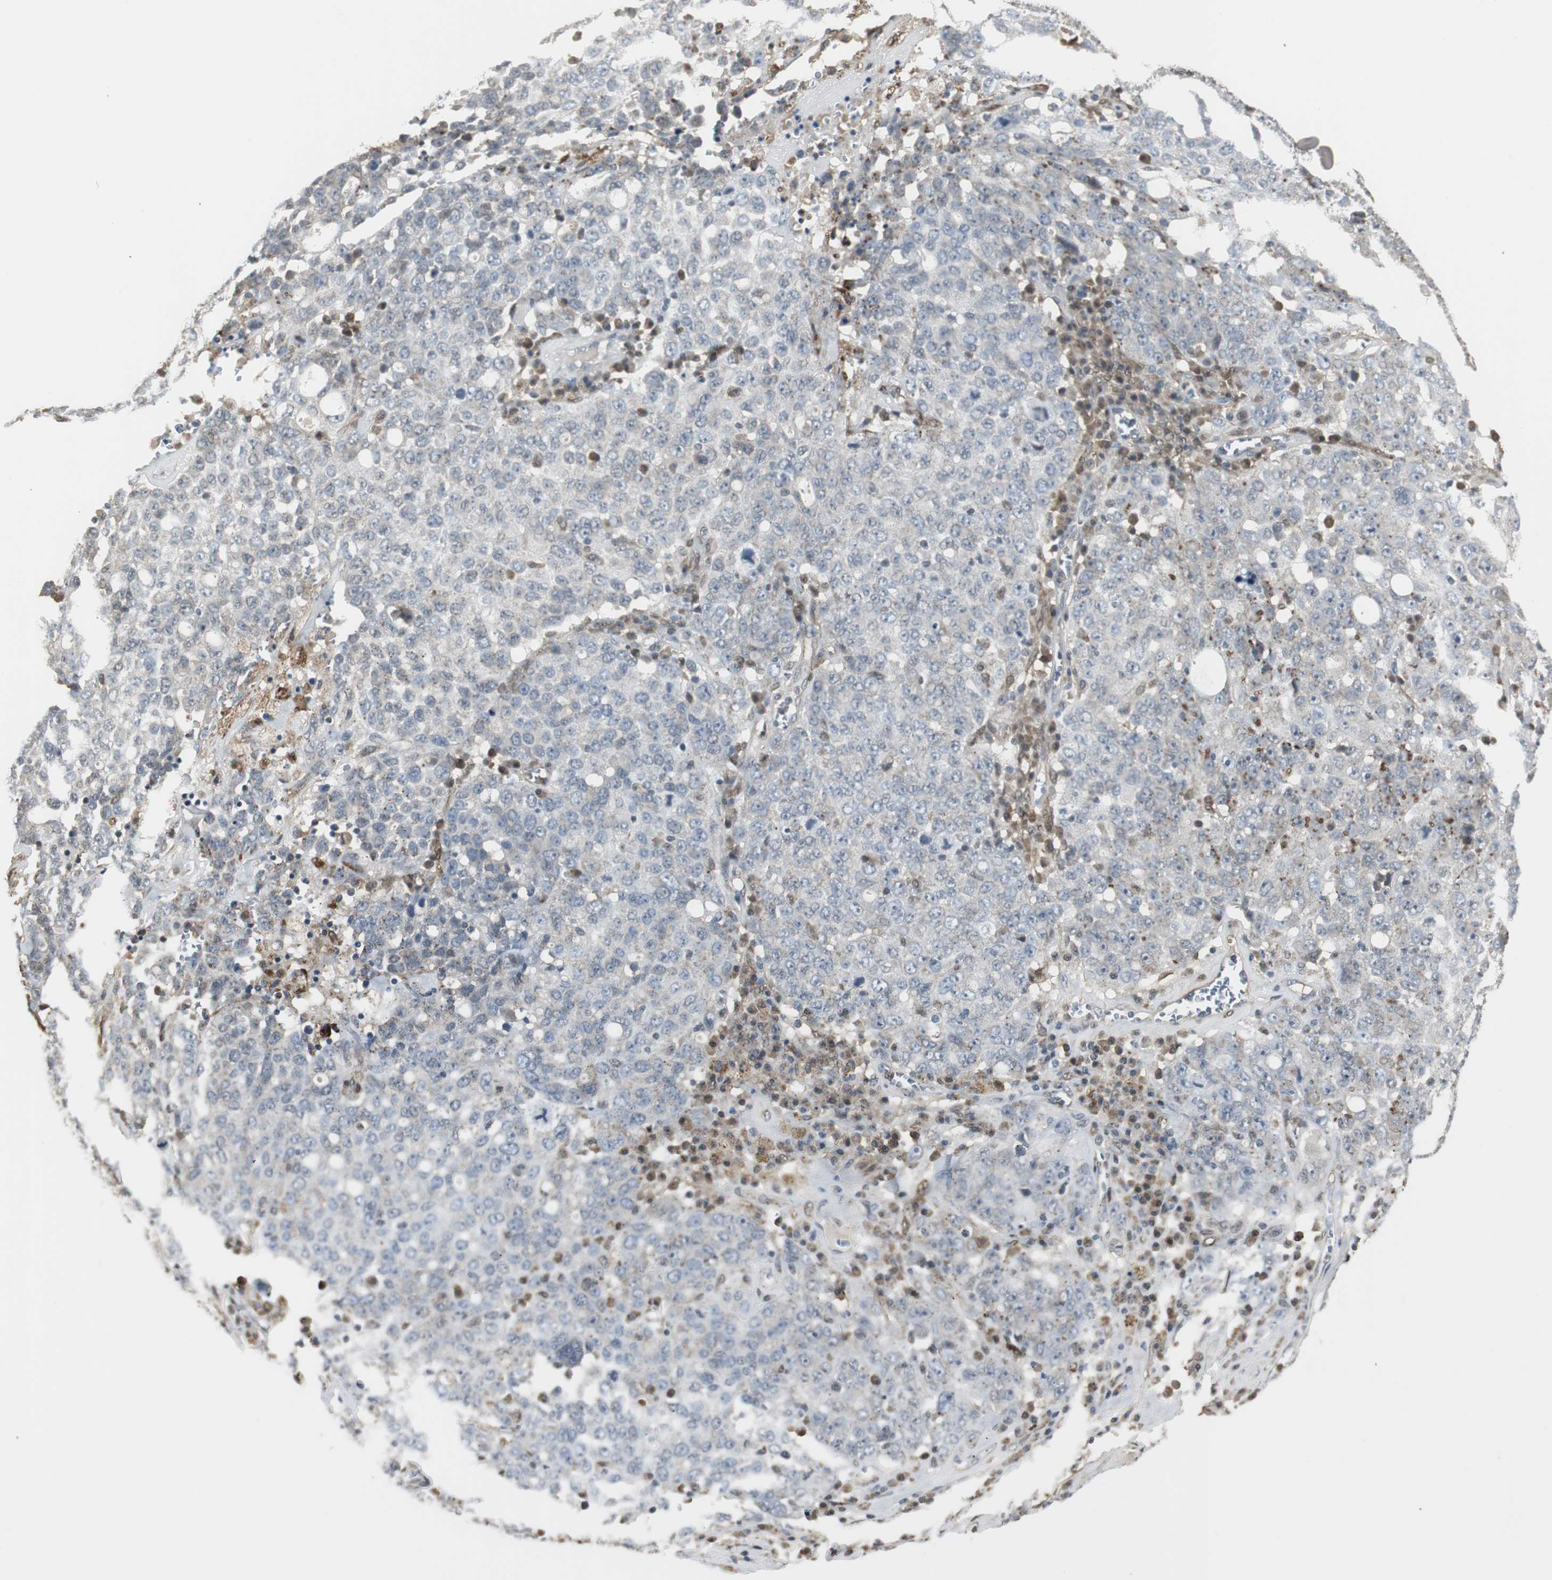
{"staining": {"intensity": "weak", "quantity": "25%-75%", "location": "cytoplasmic/membranous"}, "tissue": "ovarian cancer", "cell_type": "Tumor cells", "image_type": "cancer", "snomed": [{"axis": "morphology", "description": "Carcinoma, endometroid"}, {"axis": "topography", "description": "Ovary"}], "caption": "Protein expression analysis of human endometroid carcinoma (ovarian) reveals weak cytoplasmic/membranous positivity in approximately 25%-75% of tumor cells.", "gene": "PLIN3", "patient": {"sex": "female", "age": 62}}